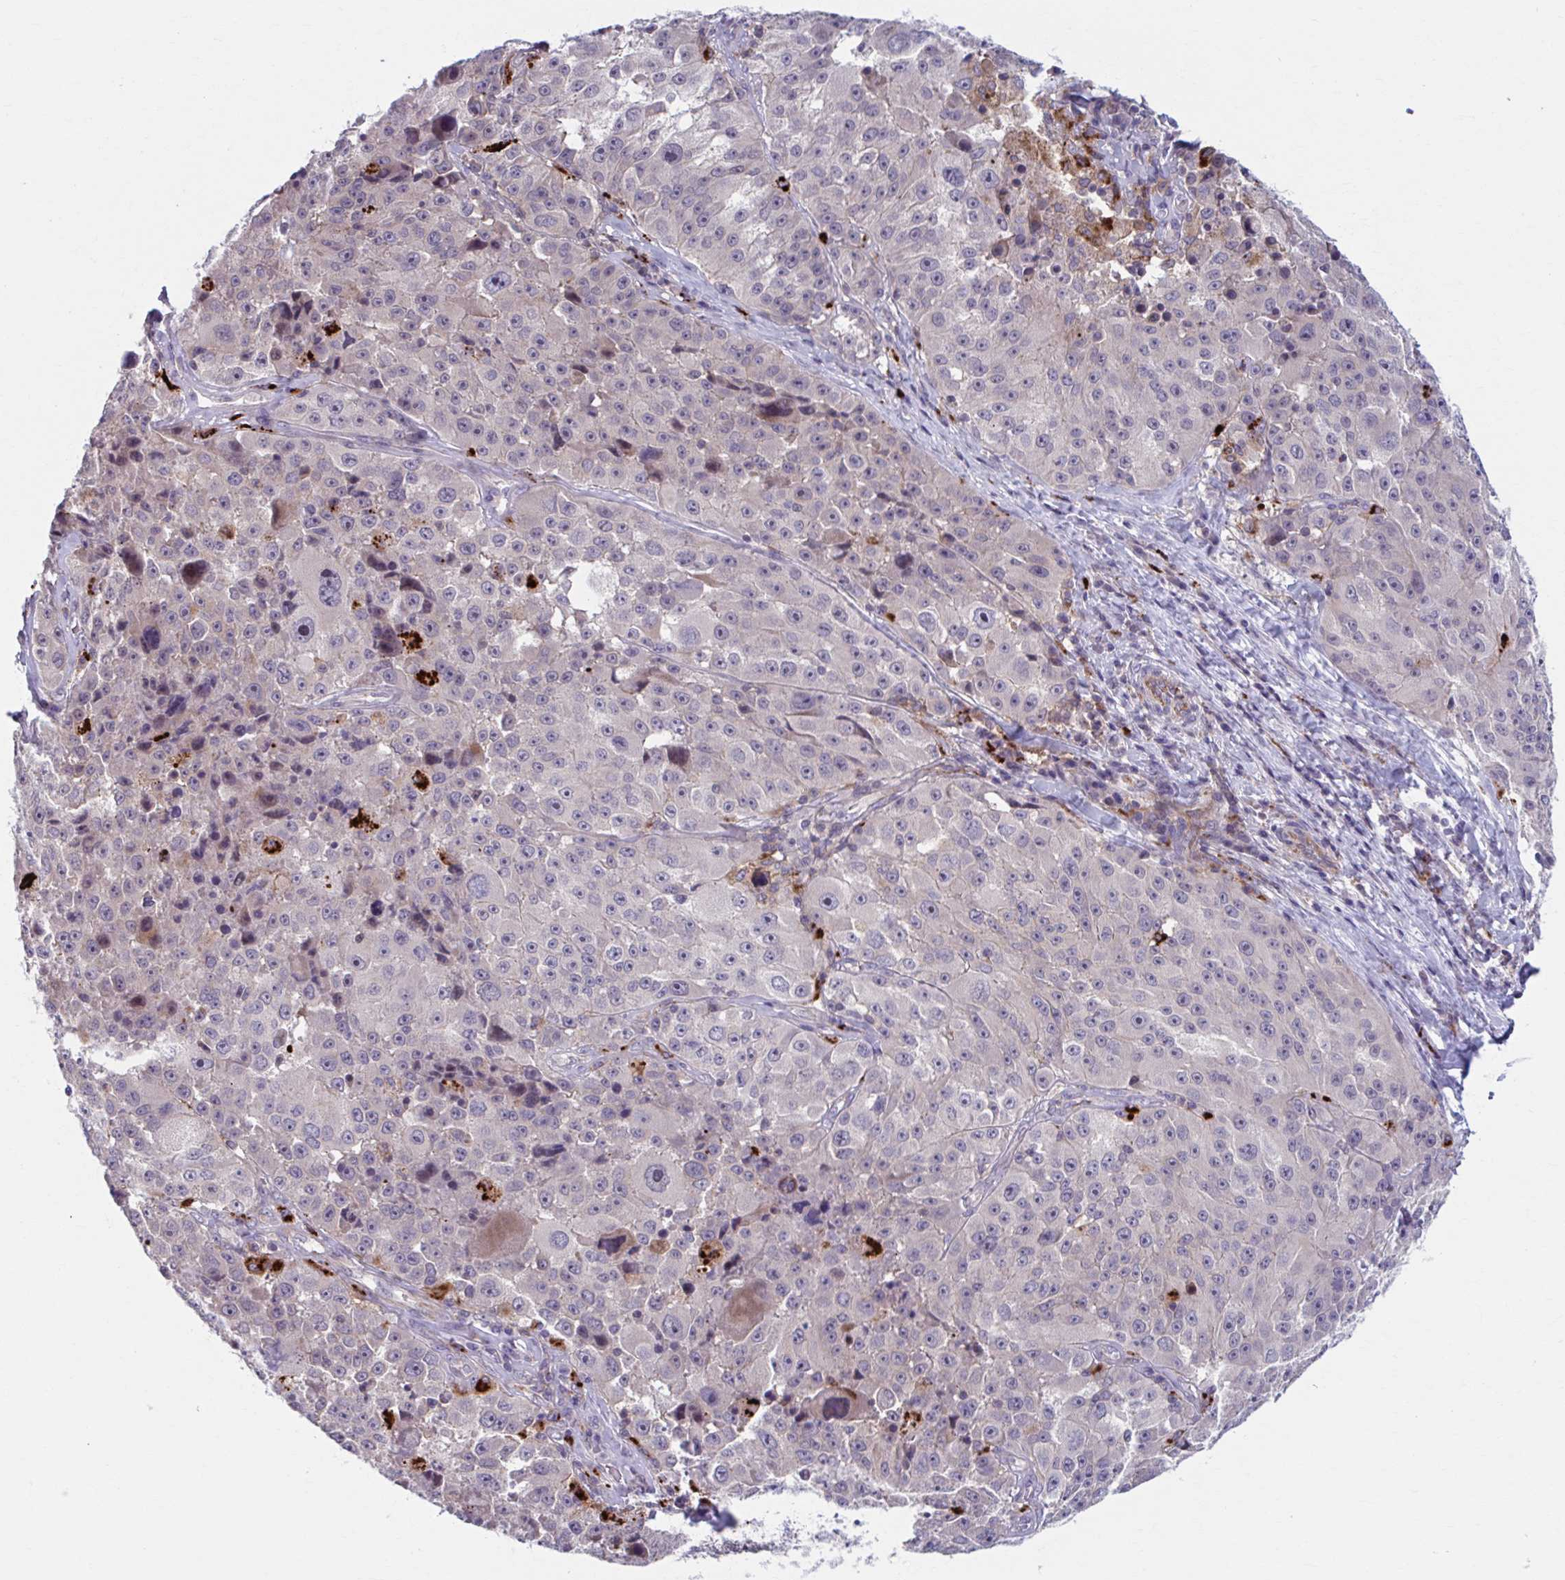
{"staining": {"intensity": "negative", "quantity": "none", "location": "none"}, "tissue": "melanoma", "cell_type": "Tumor cells", "image_type": "cancer", "snomed": [{"axis": "morphology", "description": "Malignant melanoma, Metastatic site"}, {"axis": "topography", "description": "Lymph node"}], "caption": "The immunohistochemistry micrograph has no significant positivity in tumor cells of malignant melanoma (metastatic site) tissue.", "gene": "ADAT3", "patient": {"sex": "male", "age": 62}}